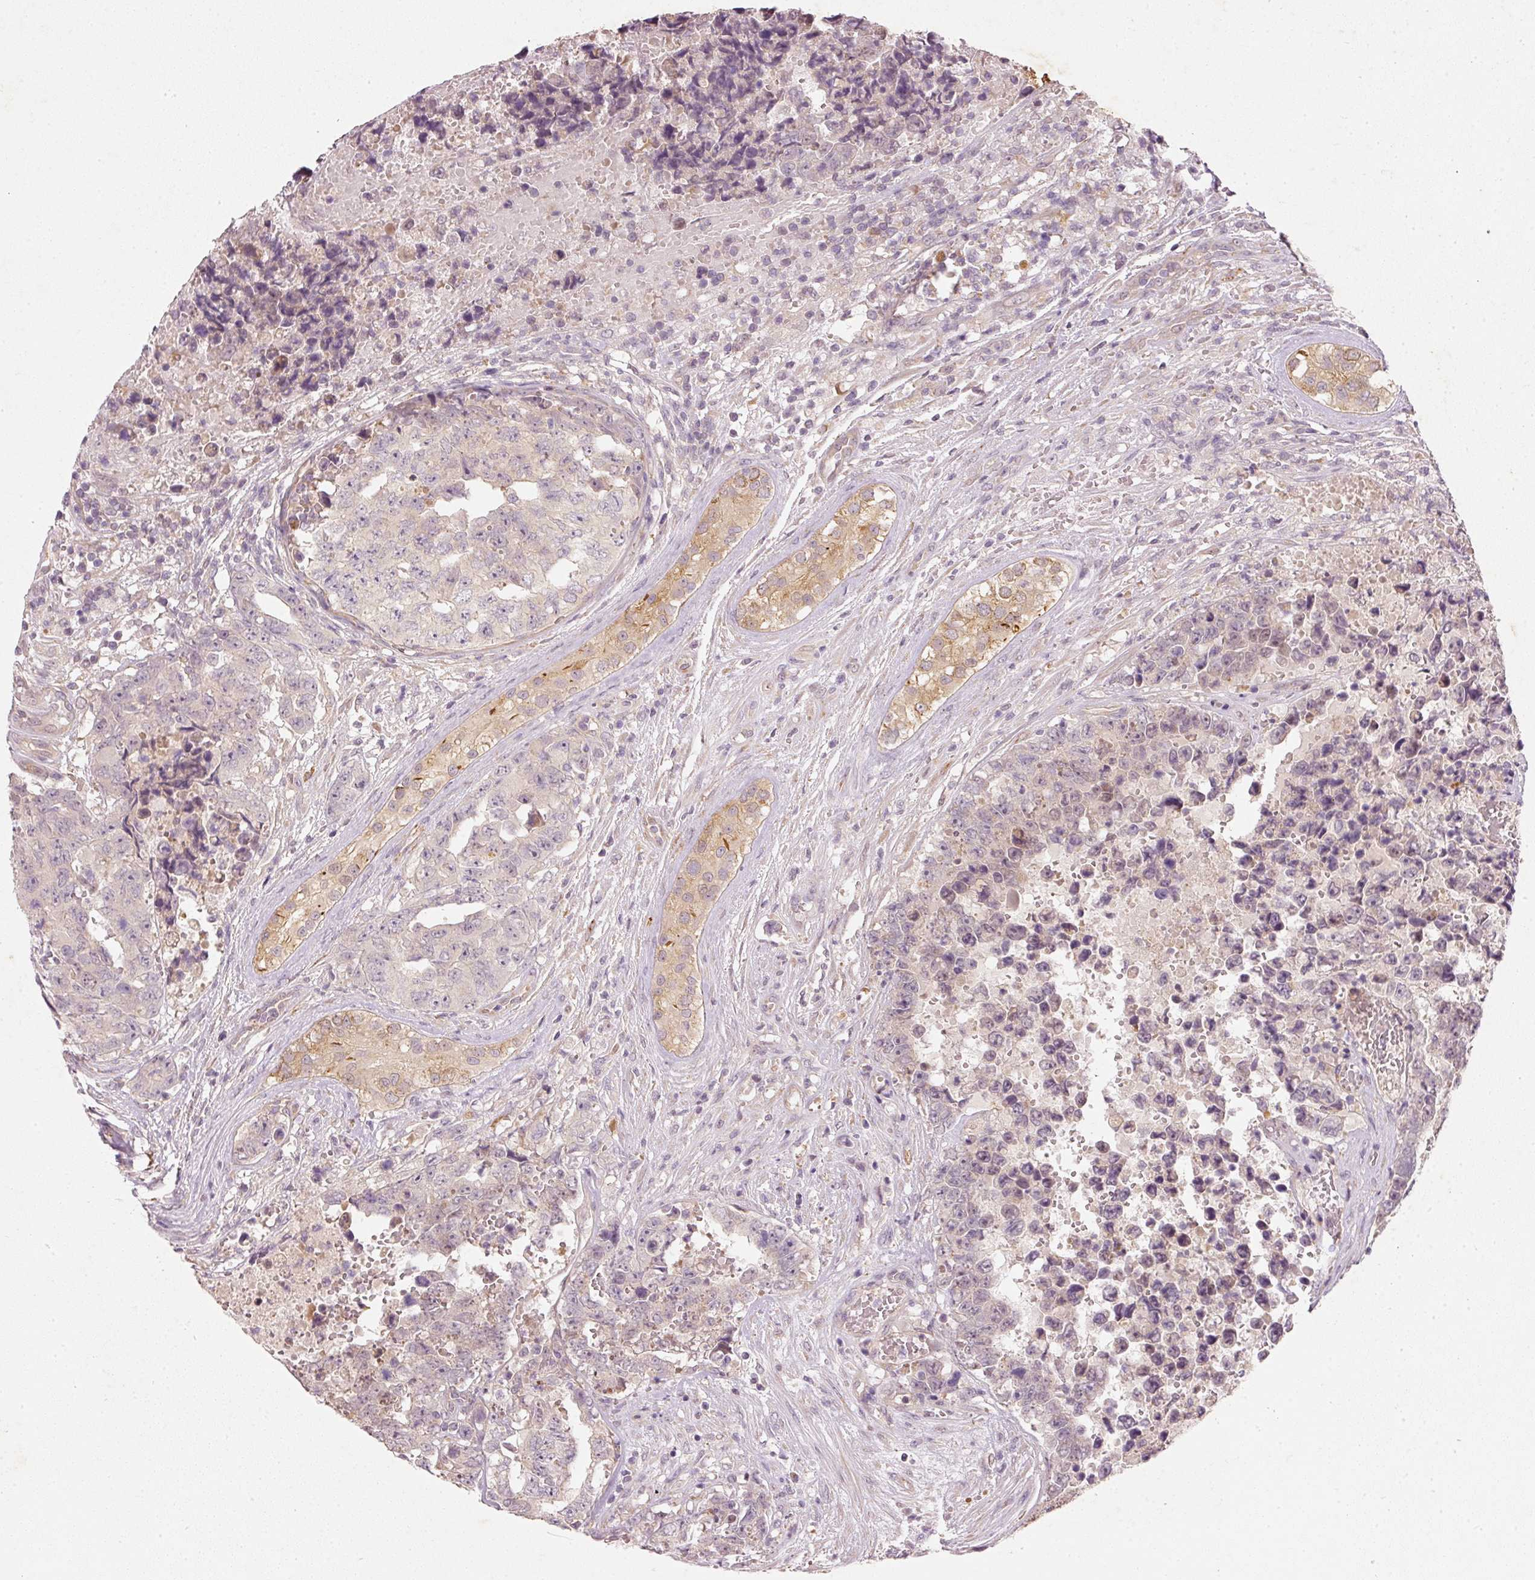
{"staining": {"intensity": "negative", "quantity": "none", "location": "none"}, "tissue": "testis cancer", "cell_type": "Tumor cells", "image_type": "cancer", "snomed": [{"axis": "morphology", "description": "Normal tissue, NOS"}, {"axis": "morphology", "description": "Carcinoma, Embryonal, NOS"}, {"axis": "topography", "description": "Testis"}, {"axis": "topography", "description": "Epididymis"}], "caption": "An image of testis embryonal carcinoma stained for a protein demonstrates no brown staining in tumor cells.", "gene": "RGL2", "patient": {"sex": "male", "age": 25}}